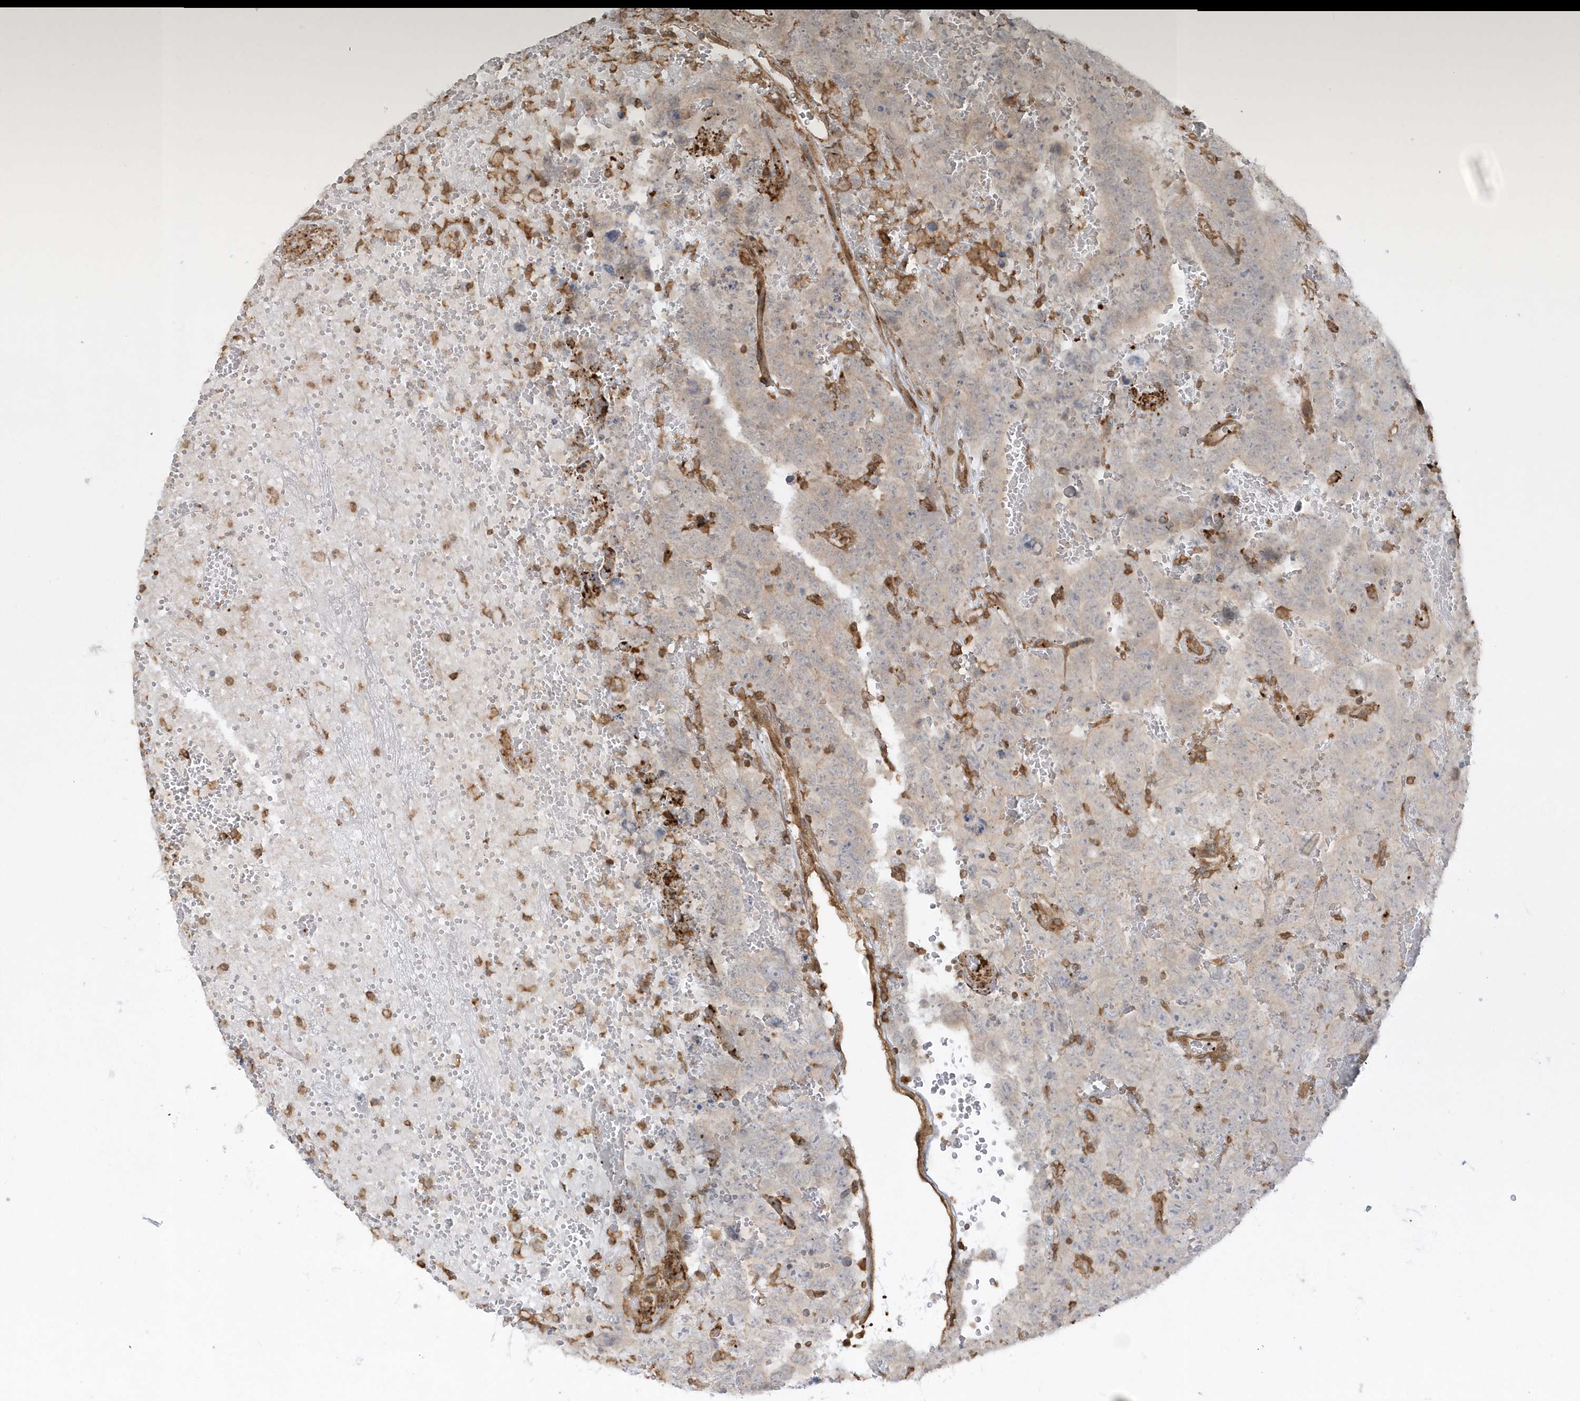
{"staining": {"intensity": "negative", "quantity": "none", "location": "none"}, "tissue": "testis cancer", "cell_type": "Tumor cells", "image_type": "cancer", "snomed": [{"axis": "morphology", "description": "Carcinoma, Embryonal, NOS"}, {"axis": "topography", "description": "Testis"}], "caption": "High power microscopy image of an immunohistochemistry histopathology image of testis cancer (embryonal carcinoma), revealing no significant staining in tumor cells.", "gene": "BSN", "patient": {"sex": "male", "age": 45}}